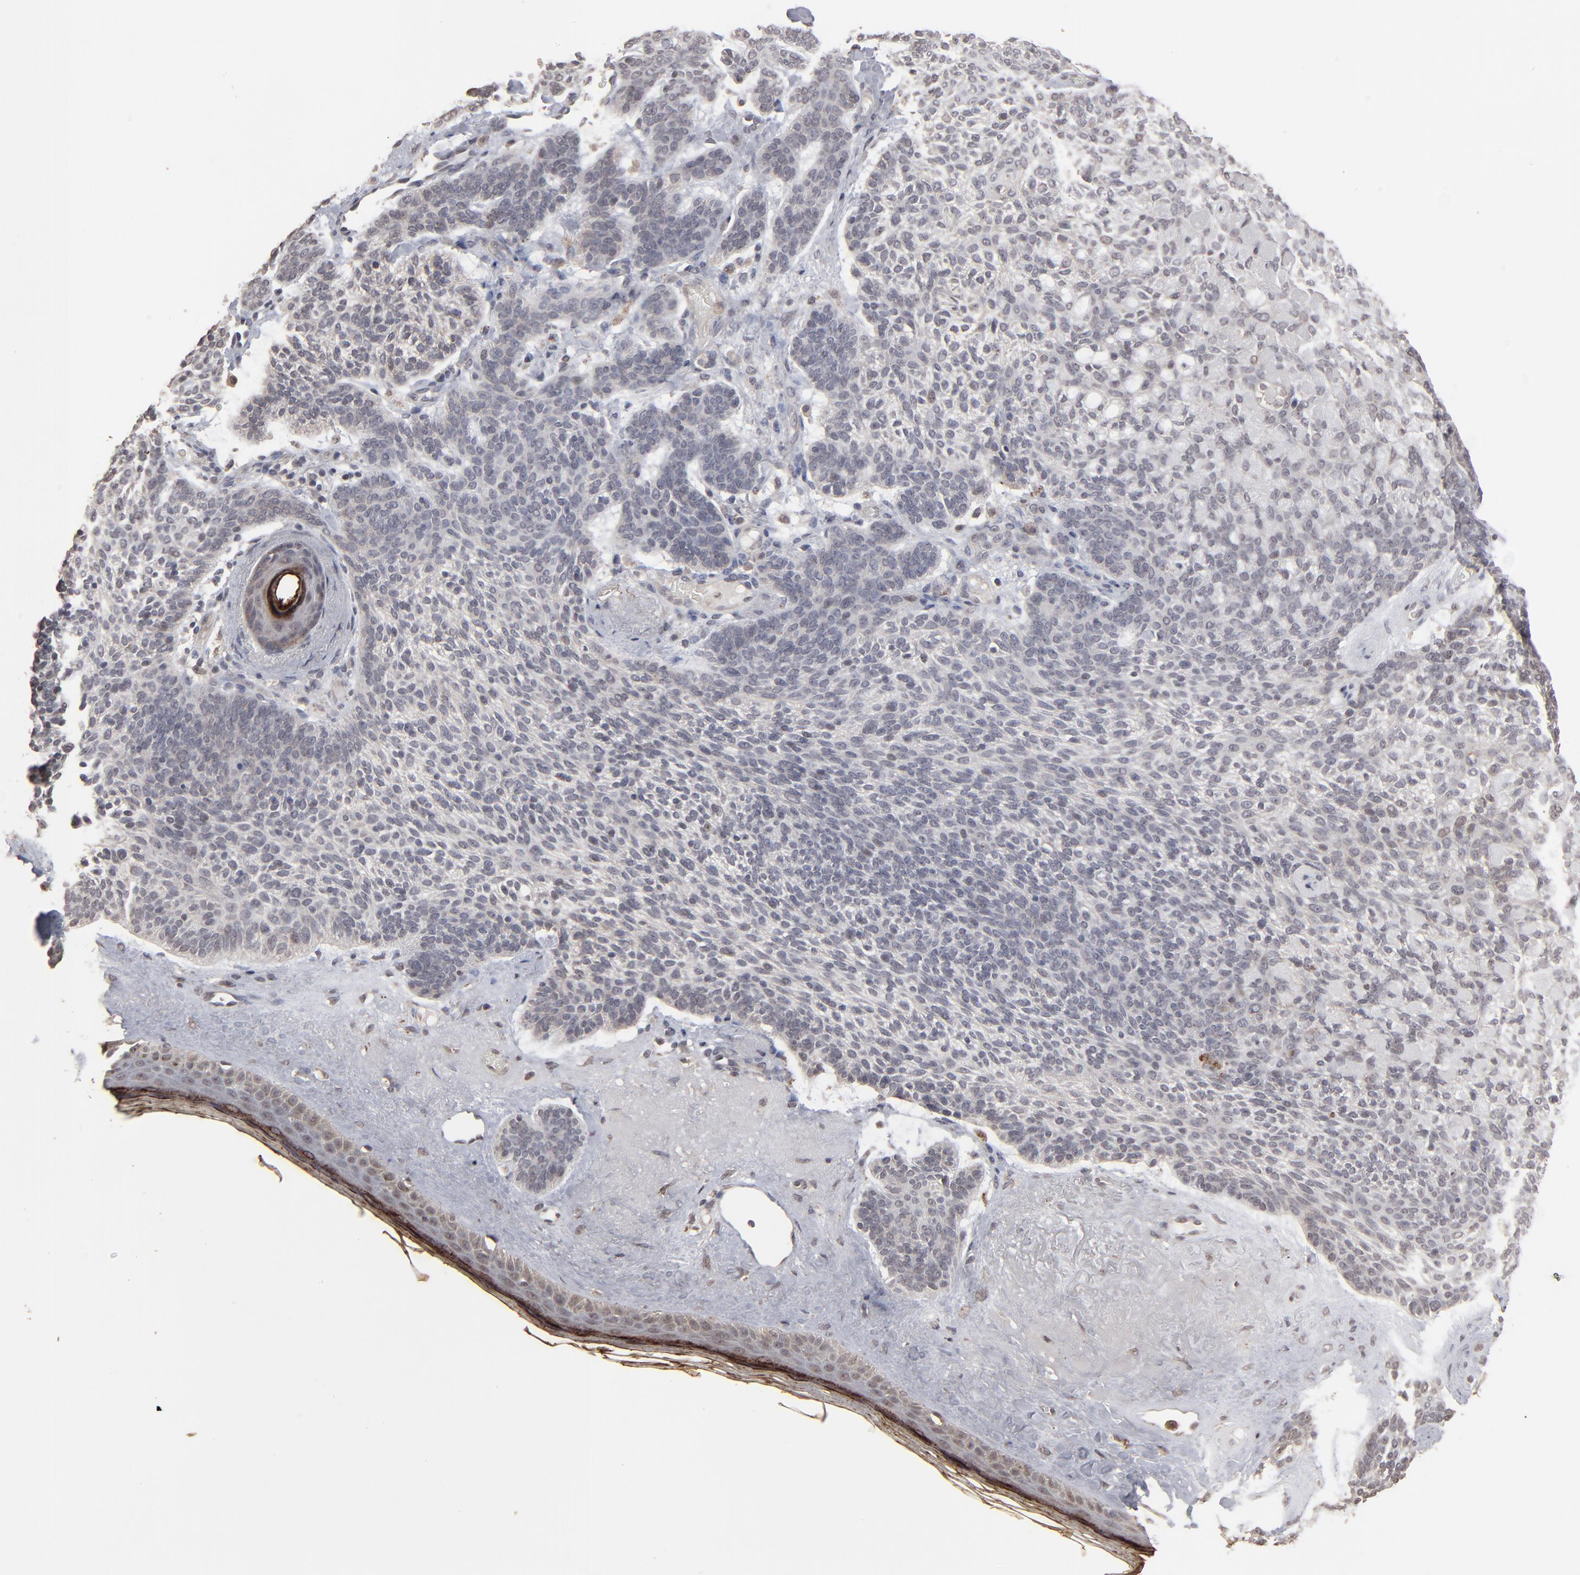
{"staining": {"intensity": "weak", "quantity": "<25%", "location": "cytoplasmic/membranous,nuclear"}, "tissue": "skin cancer", "cell_type": "Tumor cells", "image_type": "cancer", "snomed": [{"axis": "morphology", "description": "Normal tissue, NOS"}, {"axis": "morphology", "description": "Basal cell carcinoma"}, {"axis": "topography", "description": "Skin"}], "caption": "Immunohistochemistry (IHC) image of neoplastic tissue: human skin cancer stained with DAB (3,3'-diaminobenzidine) reveals no significant protein positivity in tumor cells.", "gene": "SLC22A17", "patient": {"sex": "female", "age": 70}}